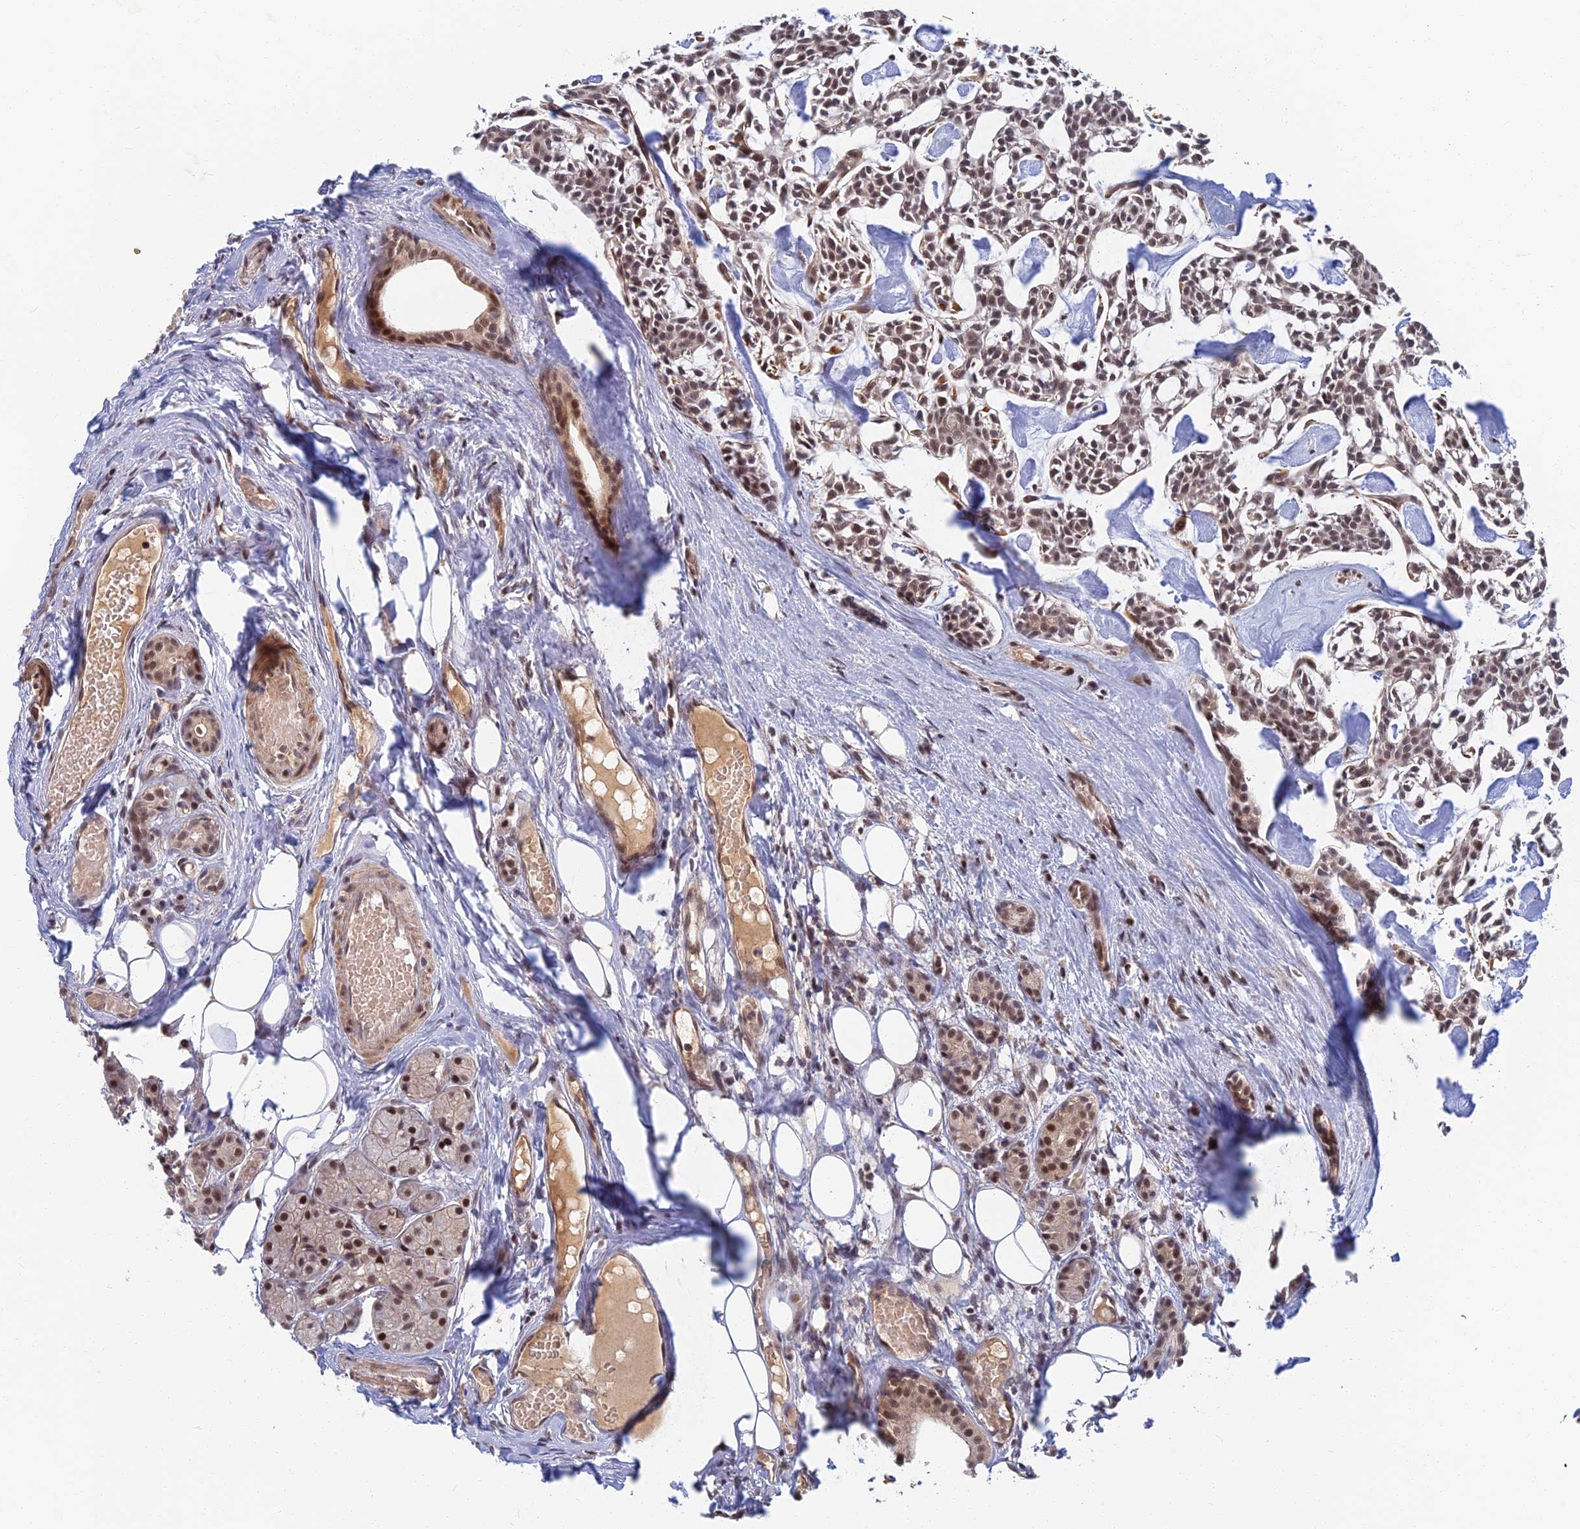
{"staining": {"intensity": "moderate", "quantity": ">75%", "location": "nuclear"}, "tissue": "head and neck cancer", "cell_type": "Tumor cells", "image_type": "cancer", "snomed": [{"axis": "morphology", "description": "Adenocarcinoma, NOS"}, {"axis": "topography", "description": "Salivary gland"}, {"axis": "topography", "description": "Head-Neck"}], "caption": "An image of human head and neck cancer stained for a protein reveals moderate nuclear brown staining in tumor cells.", "gene": "TCEA2", "patient": {"sex": "male", "age": 55}}